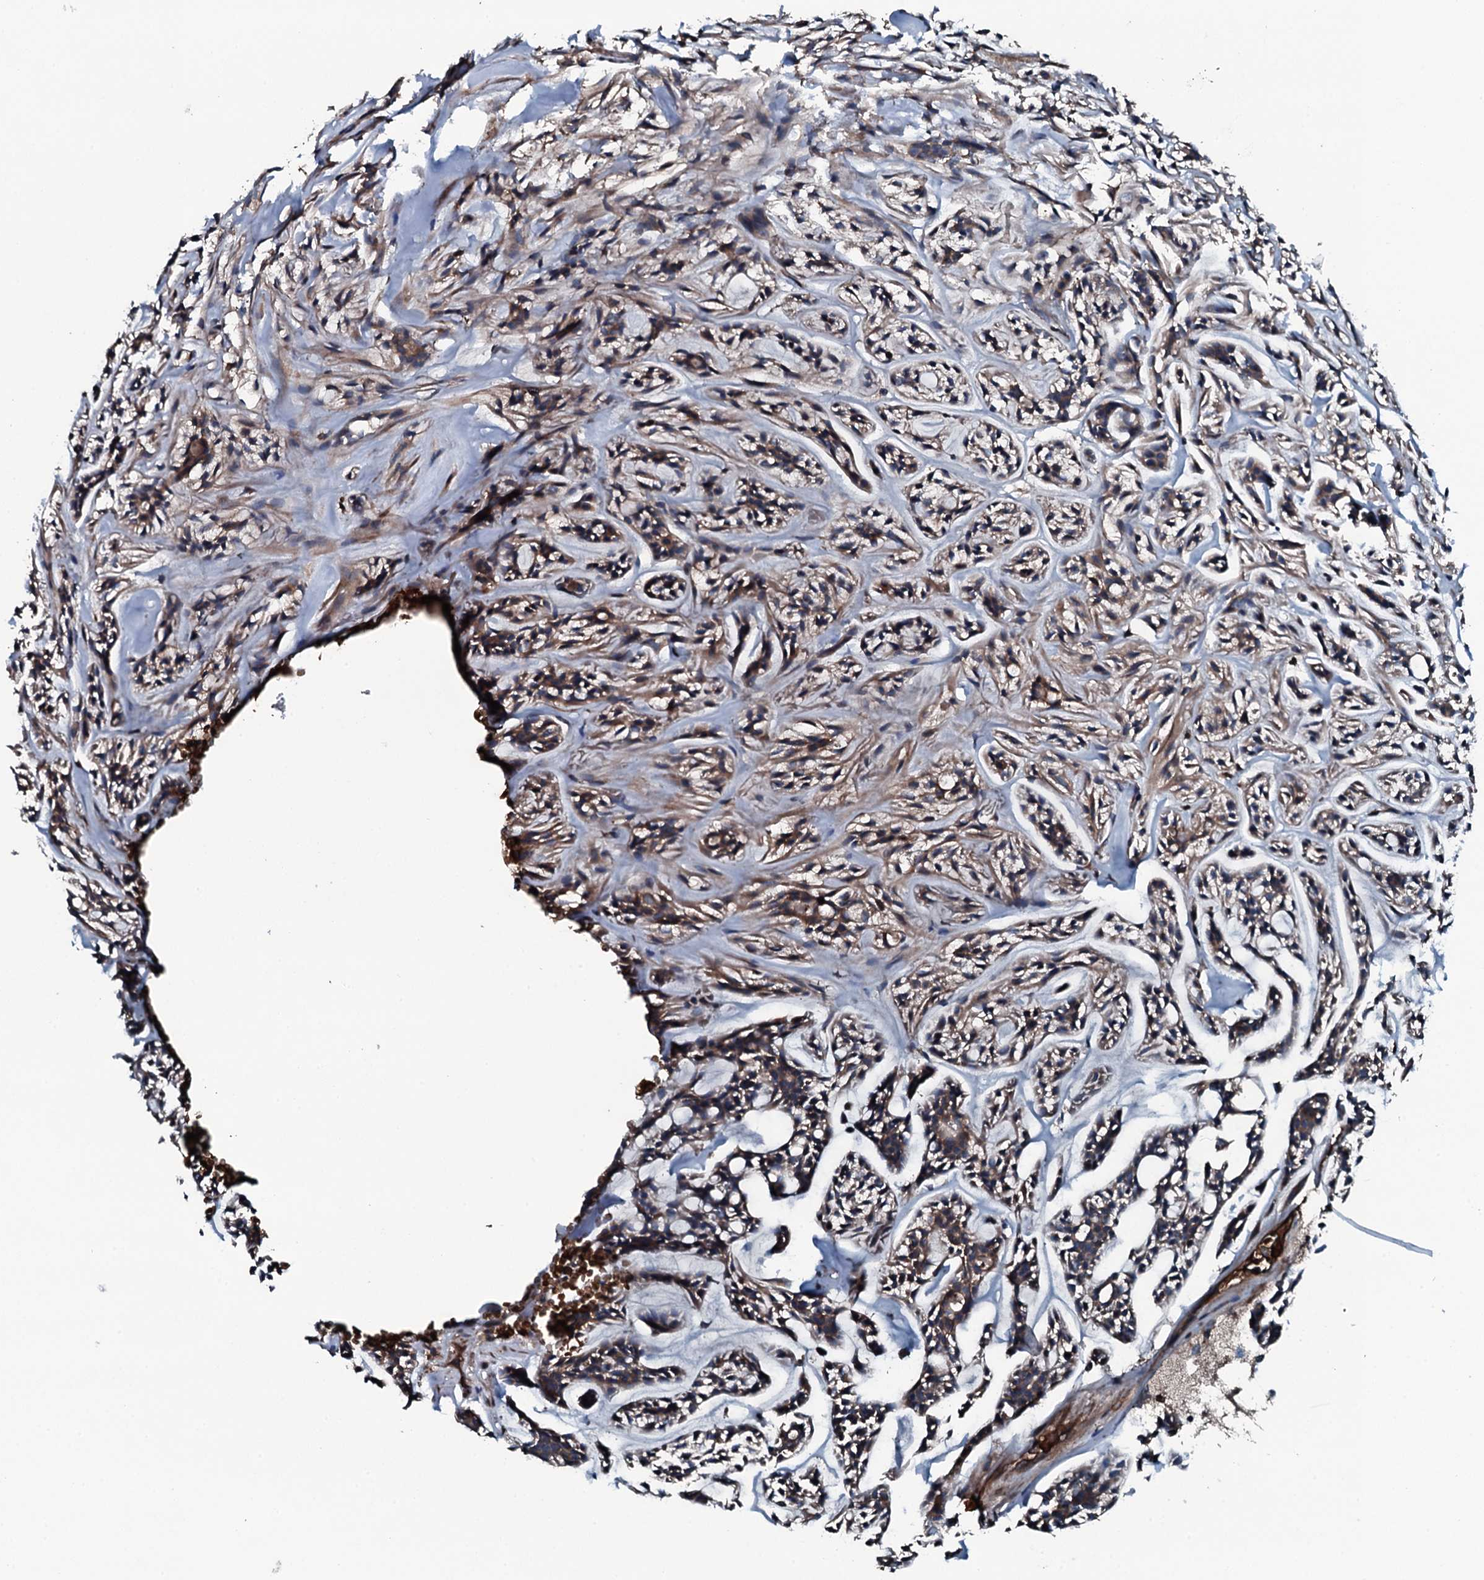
{"staining": {"intensity": "moderate", "quantity": ">75%", "location": "cytoplasmic/membranous"}, "tissue": "head and neck cancer", "cell_type": "Tumor cells", "image_type": "cancer", "snomed": [{"axis": "morphology", "description": "Adenocarcinoma, NOS"}, {"axis": "topography", "description": "Salivary gland"}, {"axis": "topography", "description": "Head-Neck"}], "caption": "A medium amount of moderate cytoplasmic/membranous positivity is present in about >75% of tumor cells in head and neck adenocarcinoma tissue. The protein of interest is shown in brown color, while the nuclei are stained blue.", "gene": "TRIM7", "patient": {"sex": "male", "age": 55}}